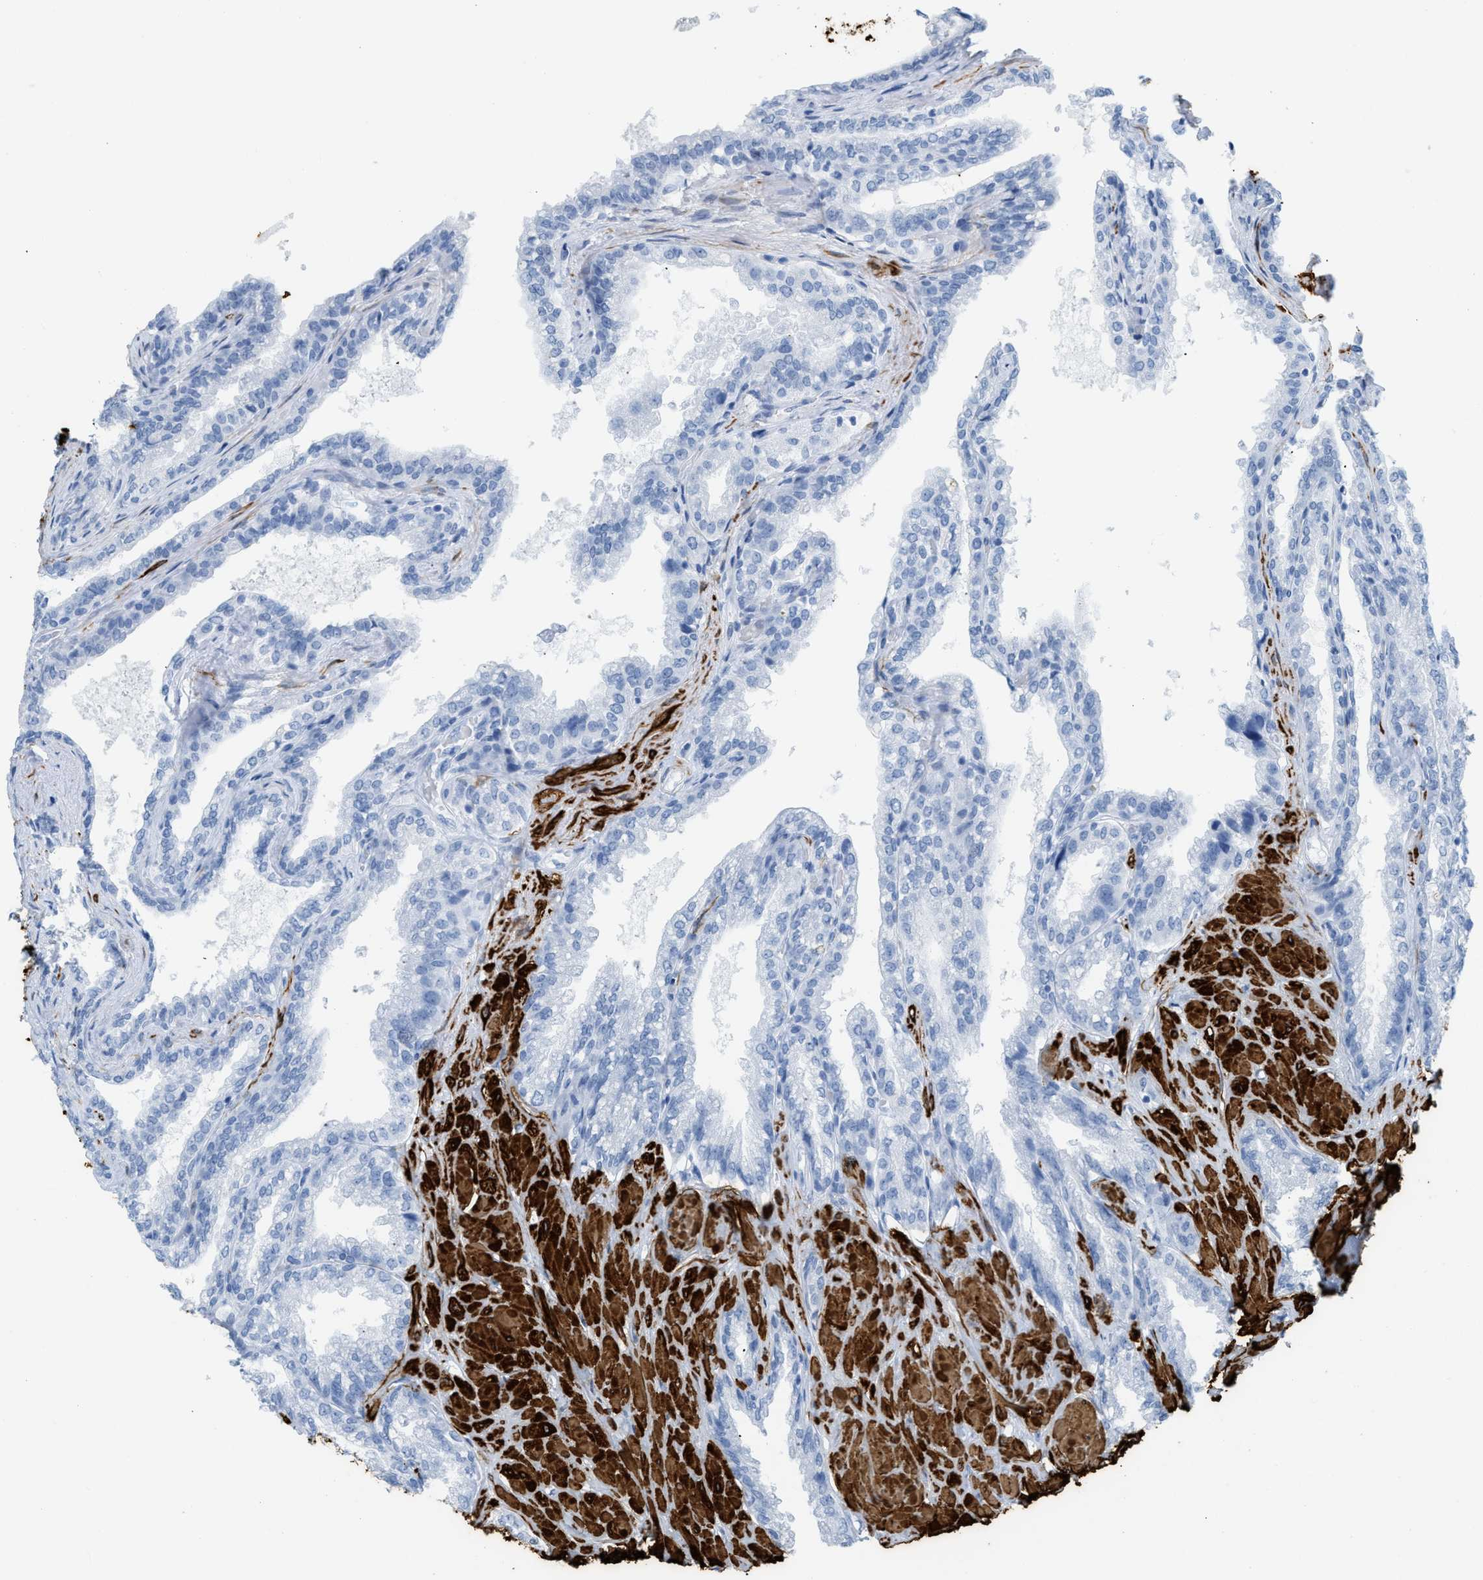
{"staining": {"intensity": "negative", "quantity": "none", "location": "none"}, "tissue": "seminal vesicle", "cell_type": "Glandular cells", "image_type": "normal", "snomed": [{"axis": "morphology", "description": "Normal tissue, NOS"}, {"axis": "topography", "description": "Seminal veicle"}], "caption": "Image shows no protein positivity in glandular cells of unremarkable seminal vesicle. (DAB immunohistochemistry (IHC) visualized using brightfield microscopy, high magnification).", "gene": "DES", "patient": {"sex": "male", "age": 46}}